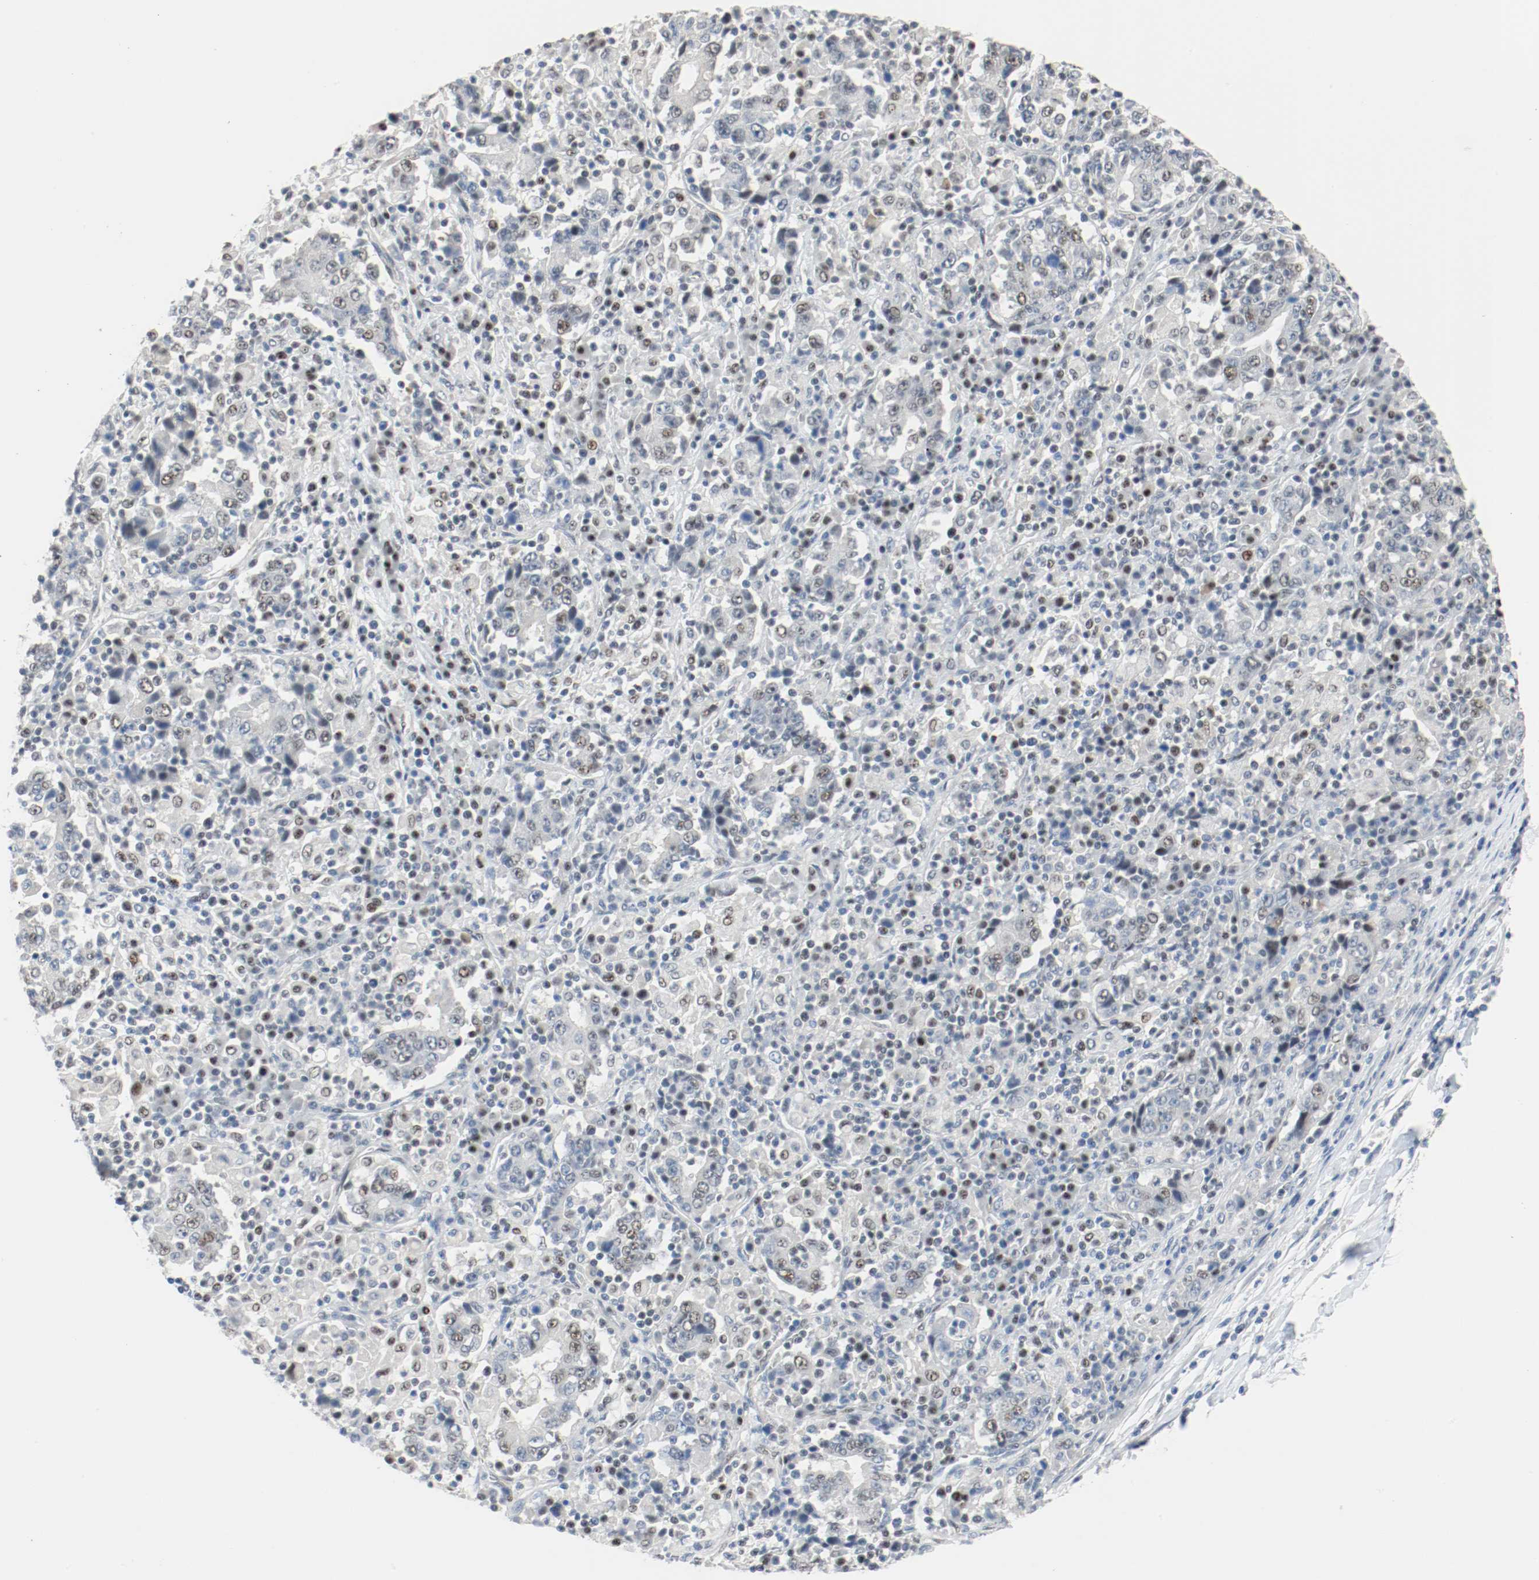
{"staining": {"intensity": "weak", "quantity": "<25%", "location": "nuclear"}, "tissue": "stomach cancer", "cell_type": "Tumor cells", "image_type": "cancer", "snomed": [{"axis": "morphology", "description": "Normal tissue, NOS"}, {"axis": "morphology", "description": "Adenocarcinoma, NOS"}, {"axis": "topography", "description": "Stomach, upper"}, {"axis": "topography", "description": "Stomach"}], "caption": "Stomach cancer (adenocarcinoma) was stained to show a protein in brown. There is no significant staining in tumor cells.", "gene": "ASH1L", "patient": {"sex": "male", "age": 59}}